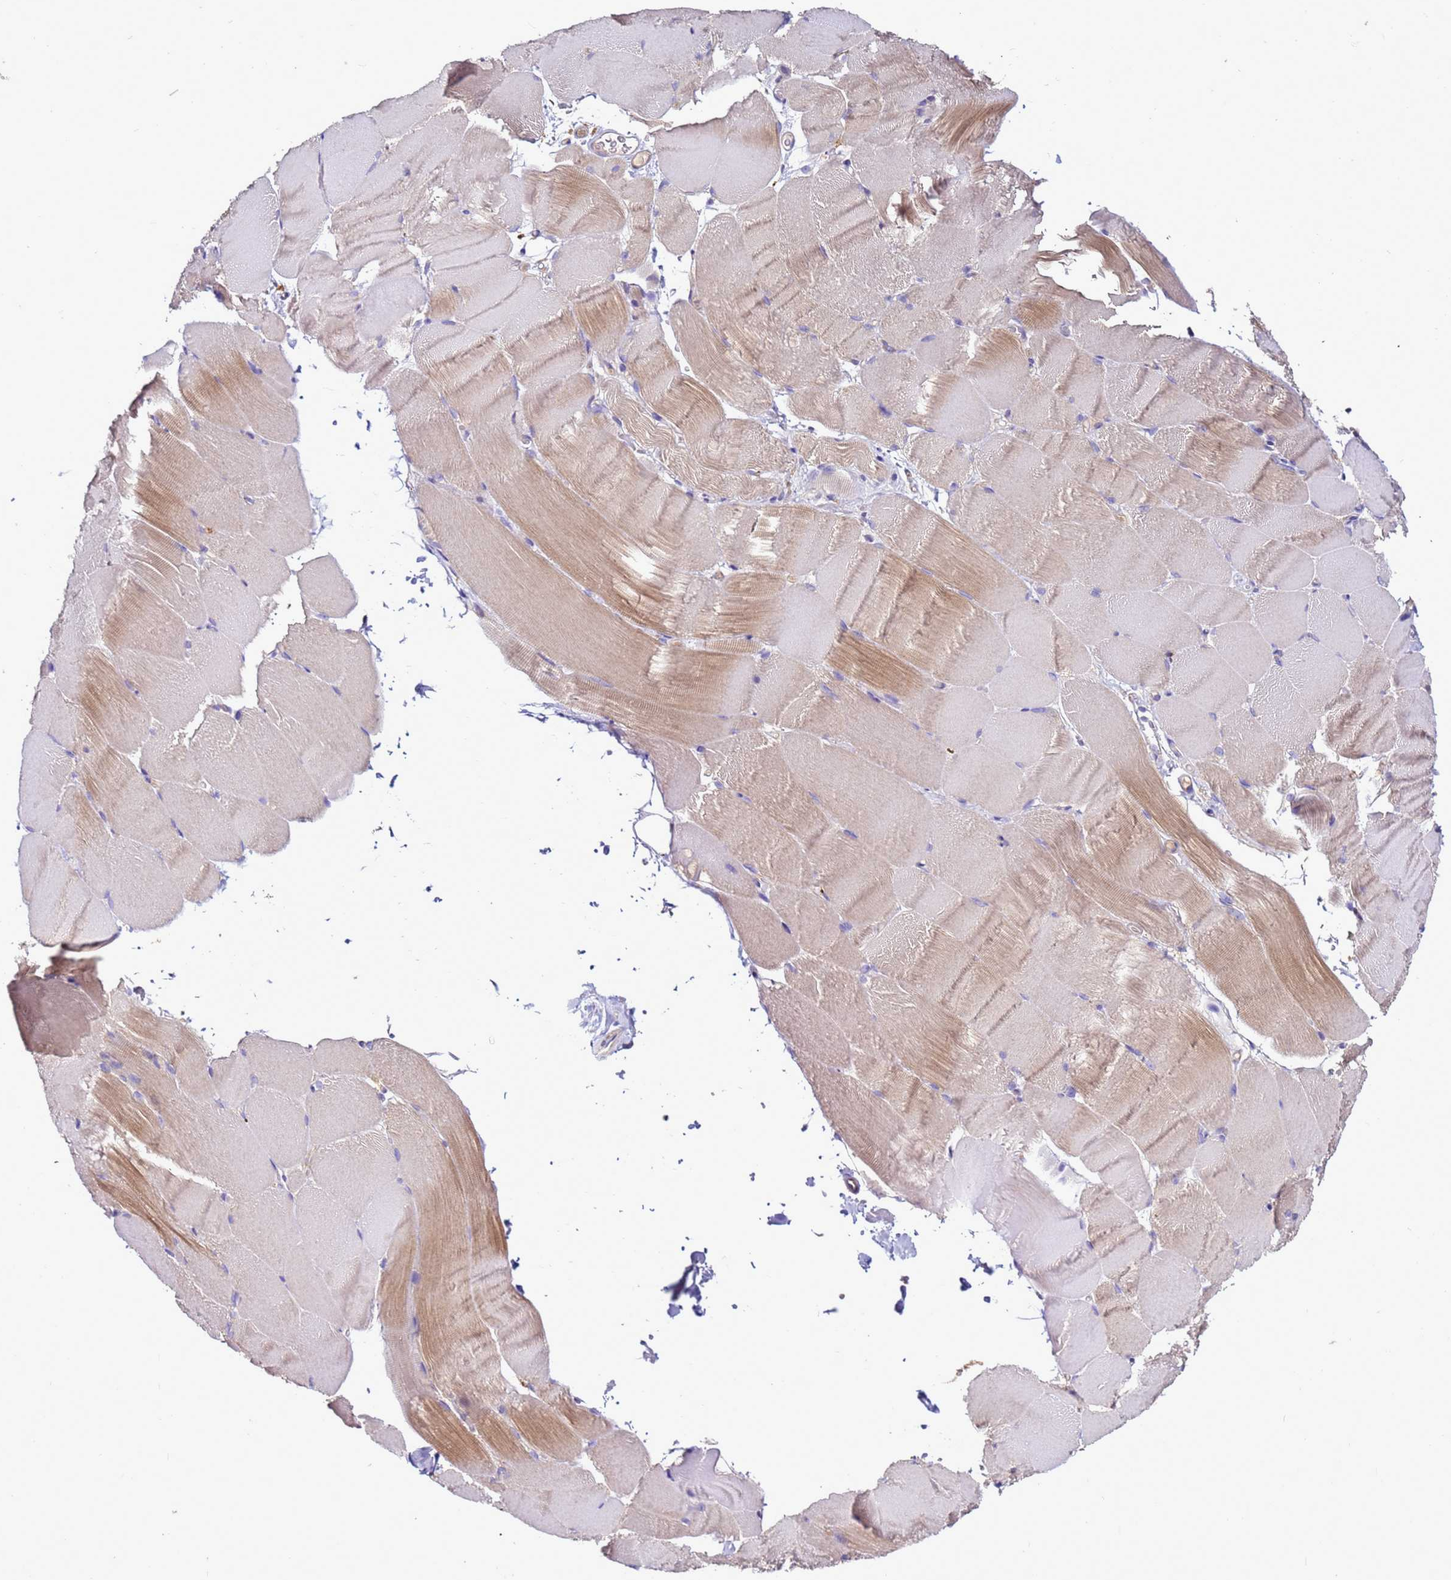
{"staining": {"intensity": "weak", "quantity": "25%-75%", "location": "cytoplasmic/membranous"}, "tissue": "skeletal muscle", "cell_type": "Myocytes", "image_type": "normal", "snomed": [{"axis": "morphology", "description": "Normal tissue, NOS"}, {"axis": "topography", "description": "Skeletal muscle"}, {"axis": "topography", "description": "Parathyroid gland"}], "caption": "This micrograph displays IHC staining of unremarkable skeletal muscle, with low weak cytoplasmic/membranous expression in approximately 25%-75% of myocytes.", "gene": "ANTKMT", "patient": {"sex": "female", "age": 37}}